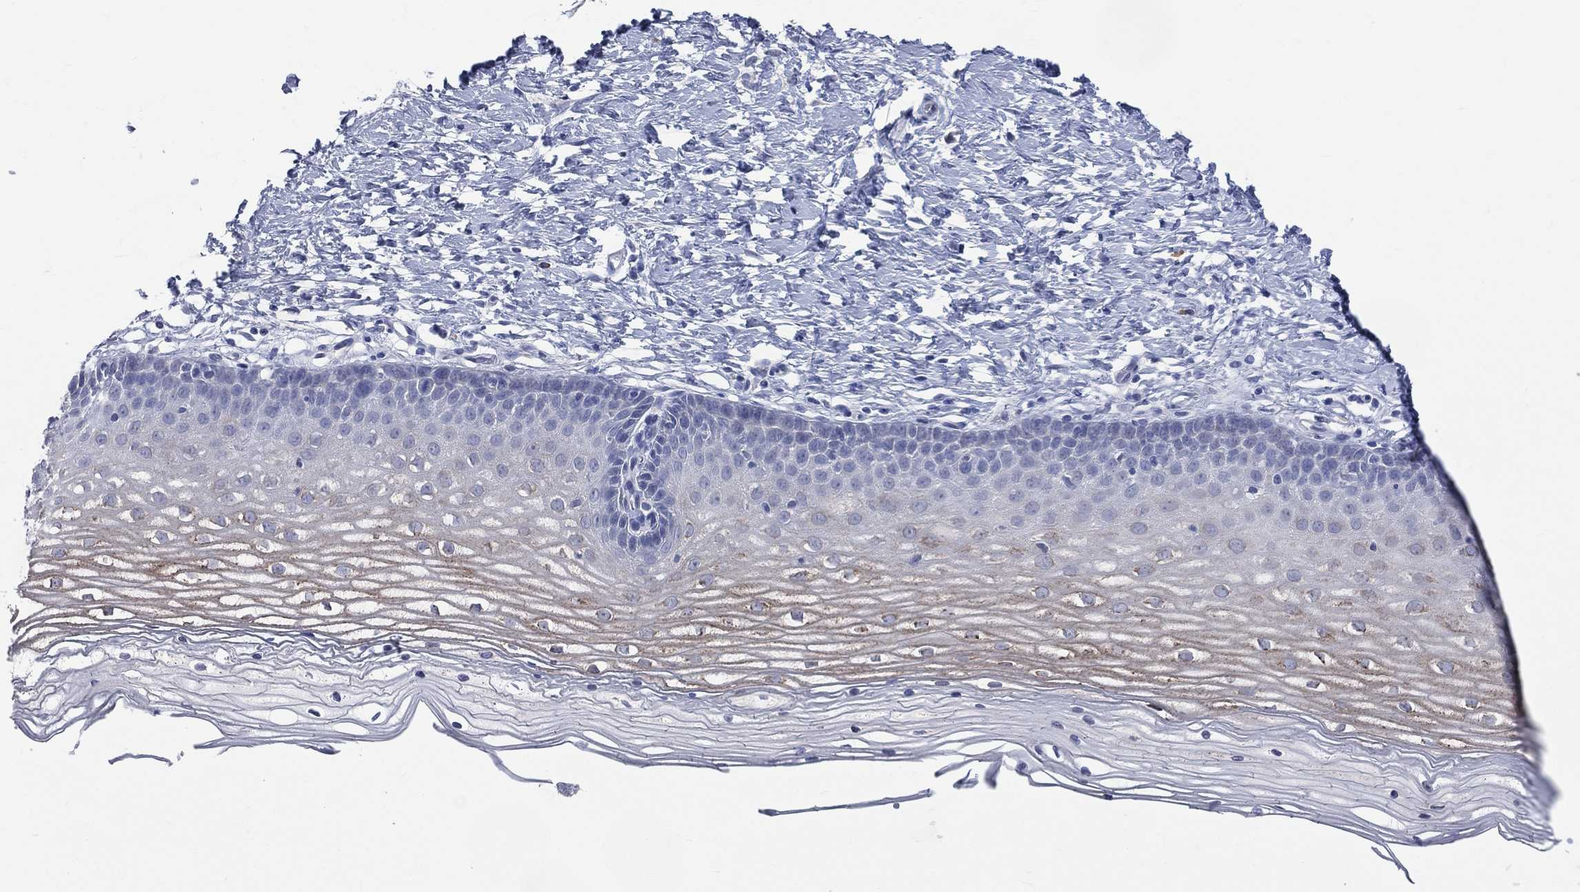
{"staining": {"intensity": "negative", "quantity": "none", "location": "none"}, "tissue": "cervix", "cell_type": "Glandular cells", "image_type": "normal", "snomed": [{"axis": "morphology", "description": "Normal tissue, NOS"}, {"axis": "topography", "description": "Cervix"}], "caption": "Cervix stained for a protein using immunohistochemistry reveals no staining glandular cells.", "gene": "AKAP3", "patient": {"sex": "female", "age": 37}}